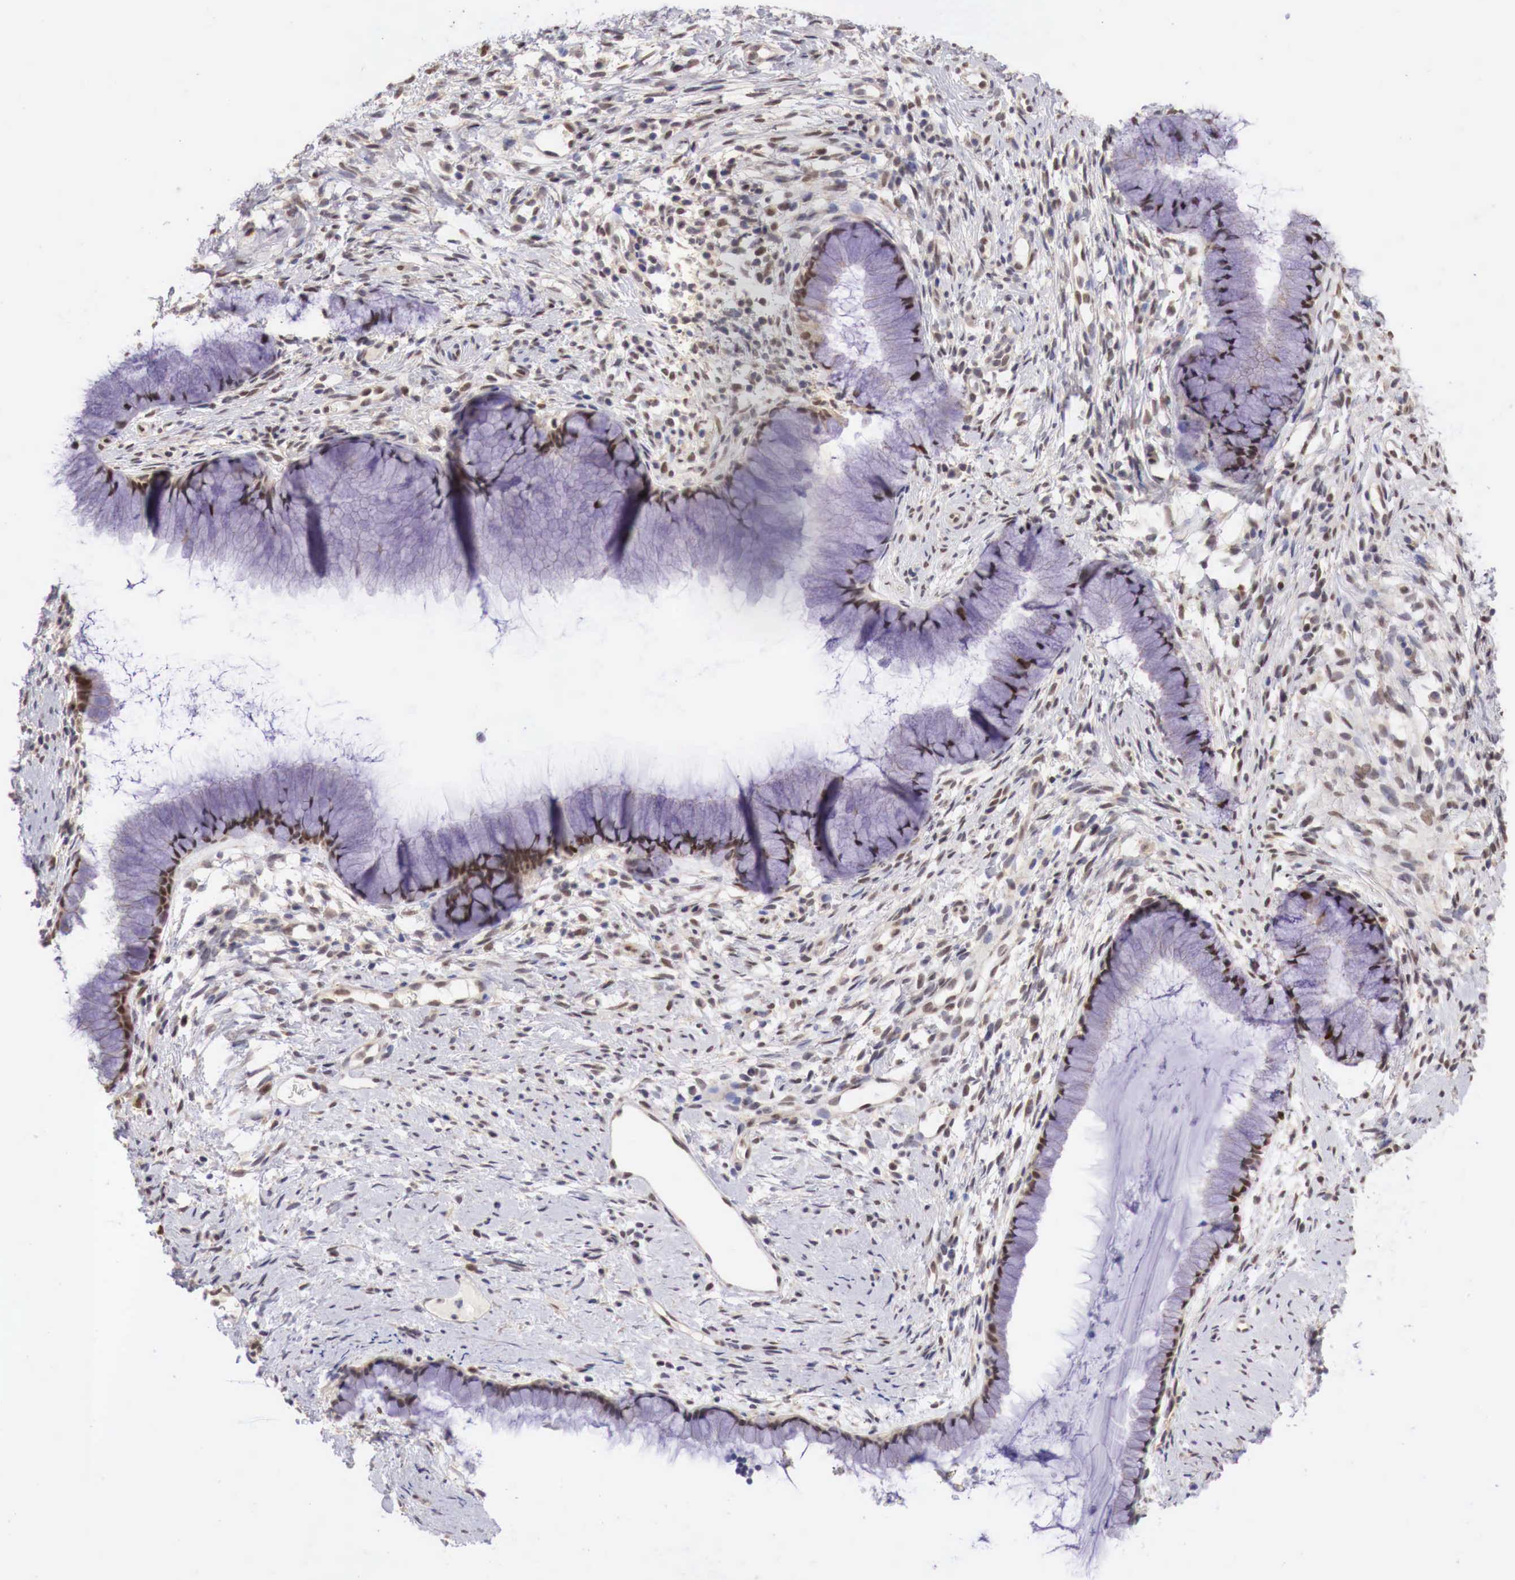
{"staining": {"intensity": "moderate", "quantity": "25%-75%", "location": "nuclear"}, "tissue": "cervix", "cell_type": "Glandular cells", "image_type": "normal", "snomed": [{"axis": "morphology", "description": "Normal tissue, NOS"}, {"axis": "topography", "description": "Cervix"}], "caption": "Cervix stained with a brown dye shows moderate nuclear positive positivity in about 25%-75% of glandular cells.", "gene": "PABIR2", "patient": {"sex": "female", "age": 82}}